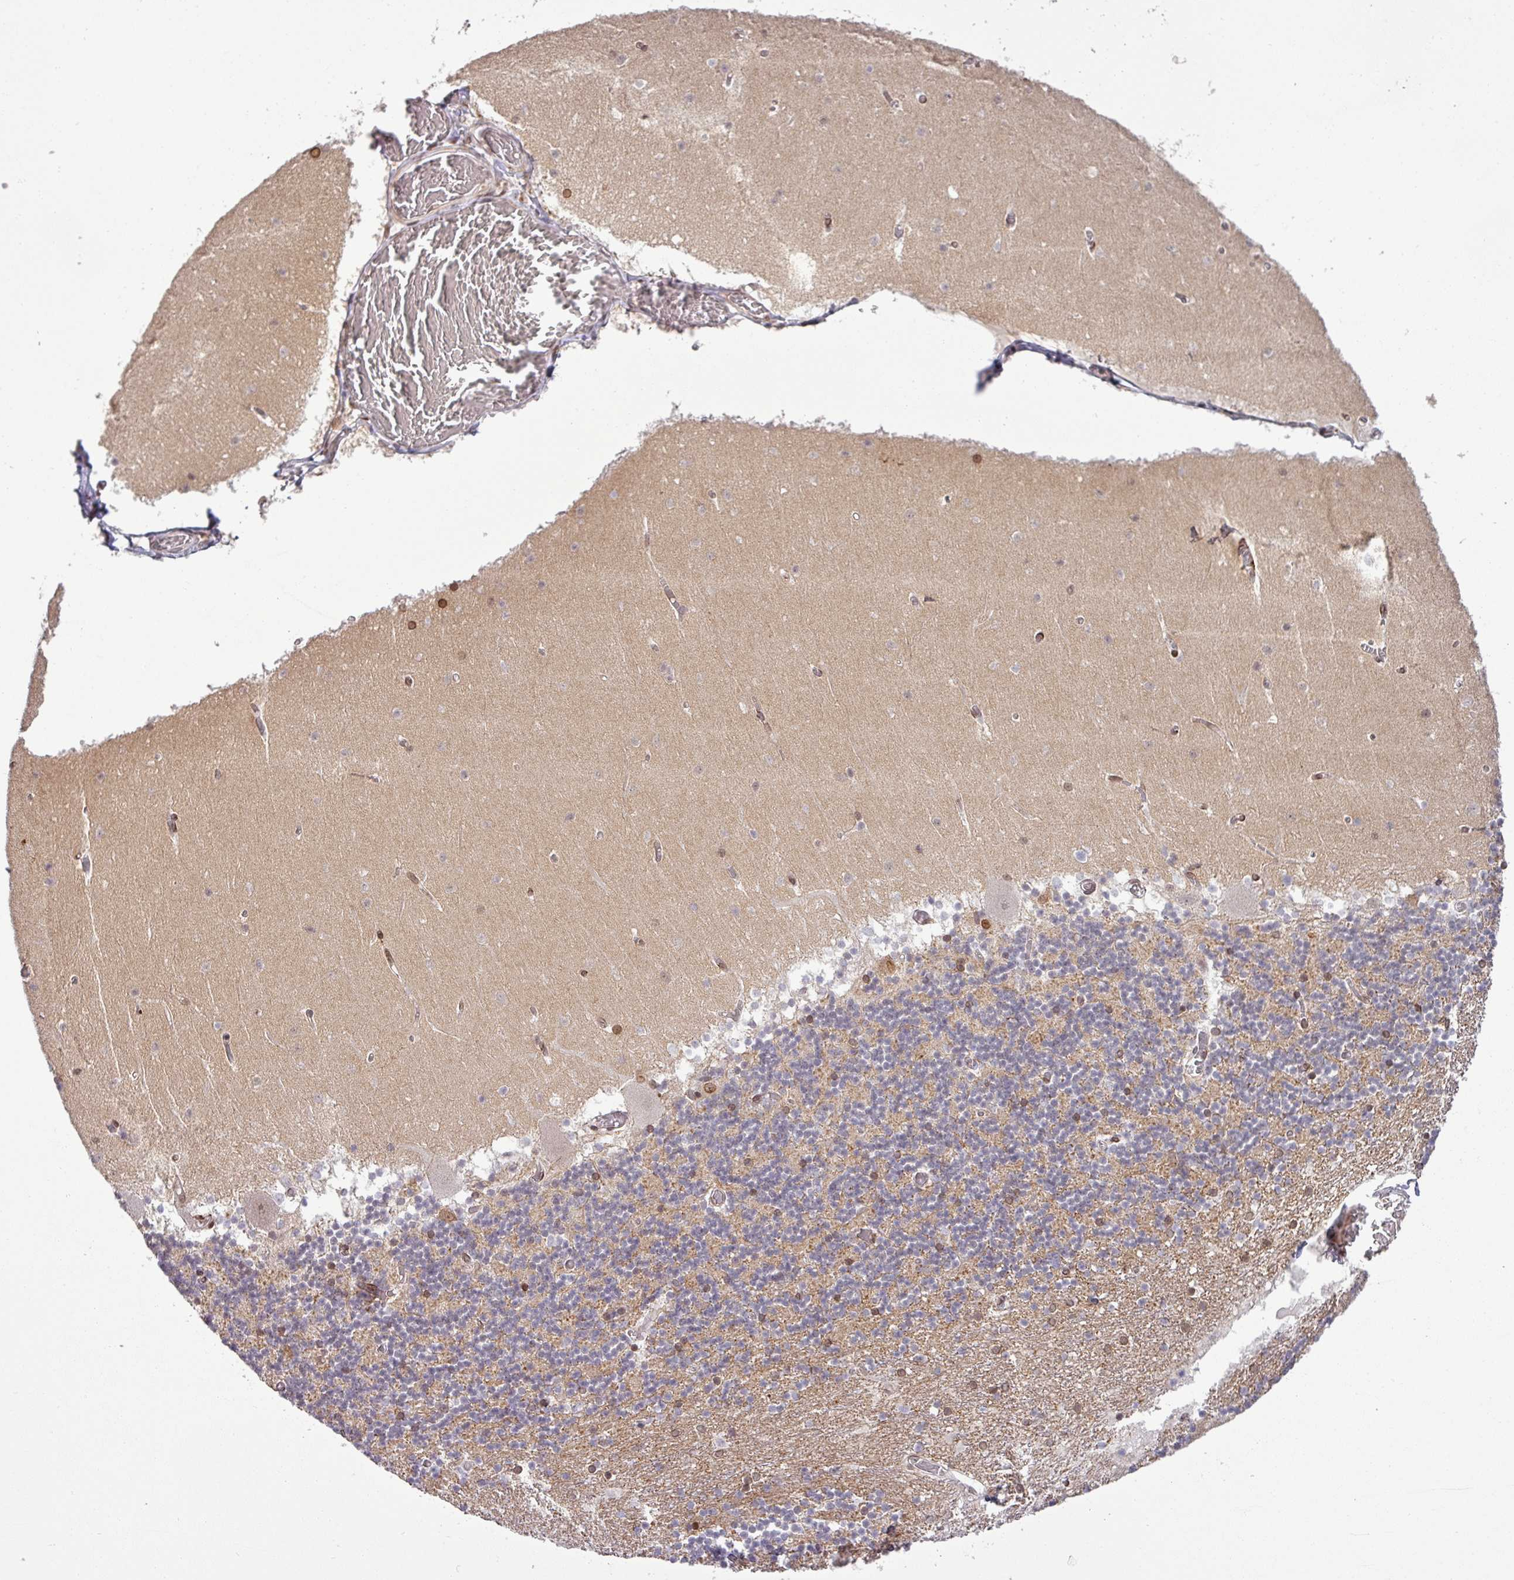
{"staining": {"intensity": "moderate", "quantity": "25%-75%", "location": "nuclear"}, "tissue": "cerebellum", "cell_type": "Cells in granular layer", "image_type": "normal", "snomed": [{"axis": "morphology", "description": "Normal tissue, NOS"}, {"axis": "topography", "description": "Cerebellum"}], "caption": "Normal cerebellum displays moderate nuclear staining in about 25%-75% of cells in granular layer, visualized by immunohistochemistry.", "gene": "PTPN20", "patient": {"sex": "female", "age": 28}}